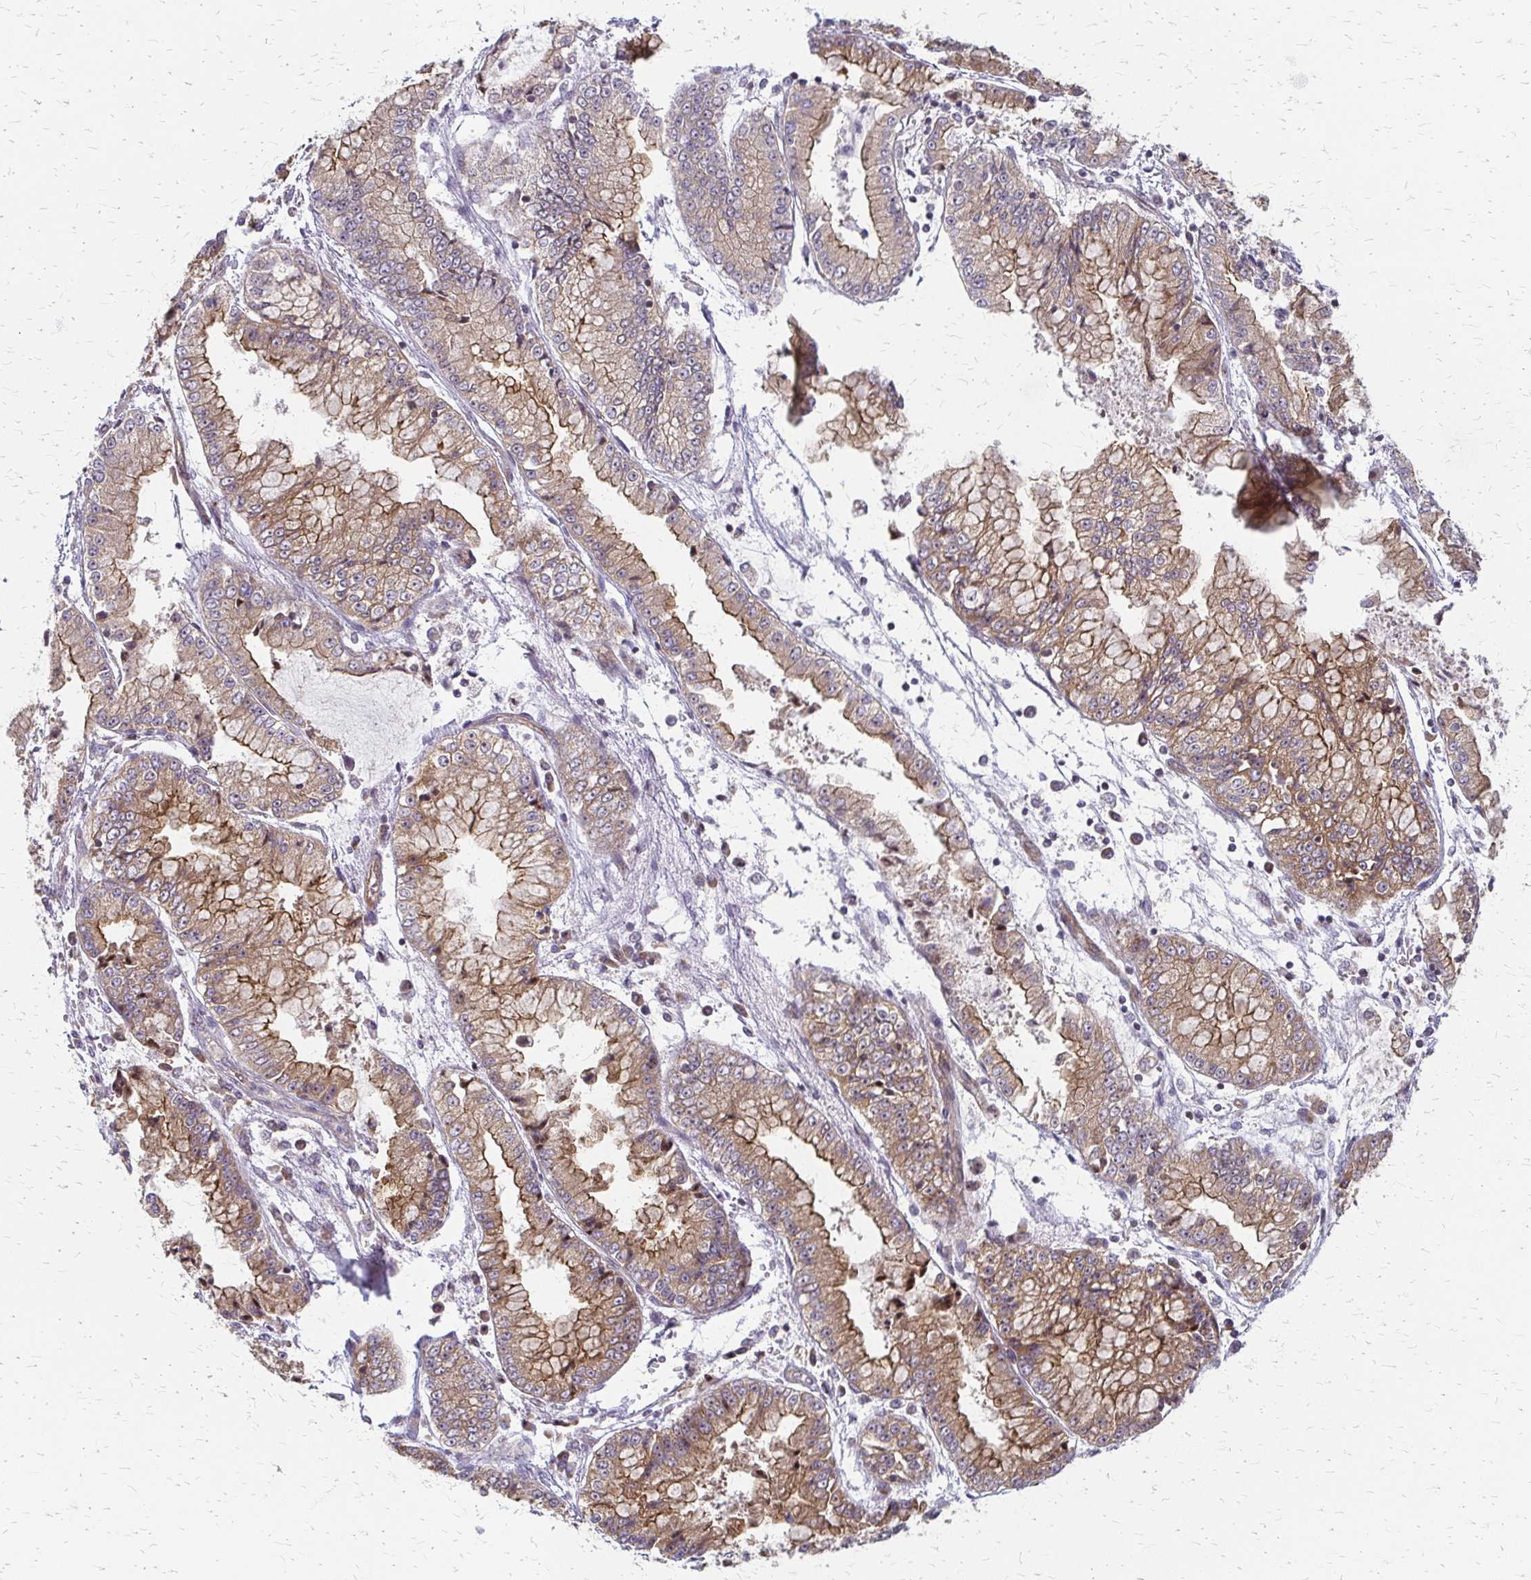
{"staining": {"intensity": "moderate", "quantity": ">75%", "location": "cytoplasmic/membranous"}, "tissue": "stomach cancer", "cell_type": "Tumor cells", "image_type": "cancer", "snomed": [{"axis": "morphology", "description": "Adenocarcinoma, NOS"}, {"axis": "topography", "description": "Stomach, upper"}], "caption": "Human stomach adenocarcinoma stained for a protein (brown) exhibits moderate cytoplasmic/membranous positive staining in about >75% of tumor cells.", "gene": "ZNF383", "patient": {"sex": "female", "age": 74}}